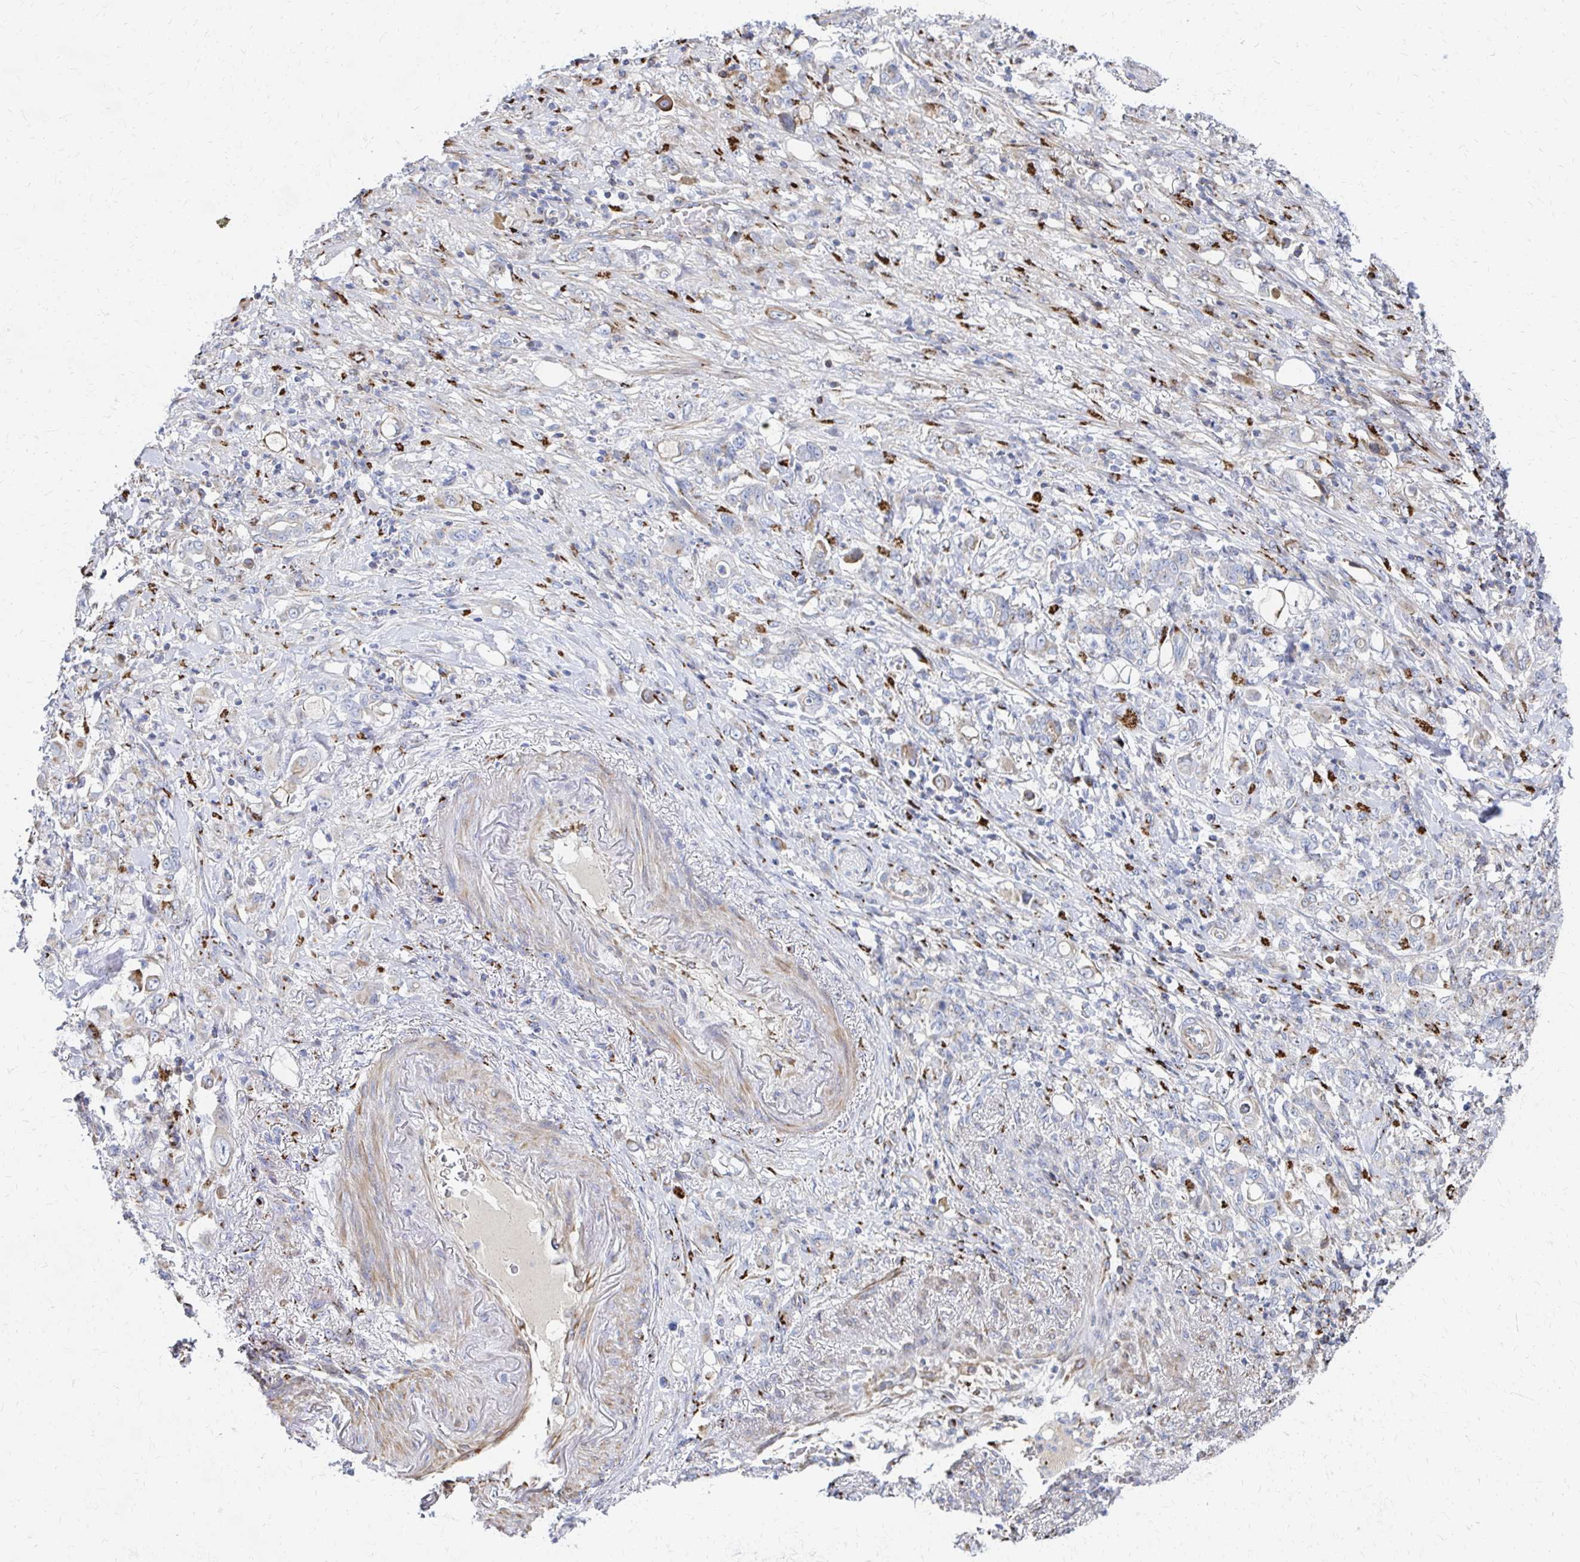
{"staining": {"intensity": "moderate", "quantity": "<25%", "location": "cytoplasmic/membranous"}, "tissue": "stomach cancer", "cell_type": "Tumor cells", "image_type": "cancer", "snomed": [{"axis": "morphology", "description": "Adenocarcinoma, NOS"}, {"axis": "topography", "description": "Stomach"}], "caption": "A histopathology image of stomach cancer (adenocarcinoma) stained for a protein displays moderate cytoplasmic/membranous brown staining in tumor cells.", "gene": "MAN1A1", "patient": {"sex": "female", "age": 79}}